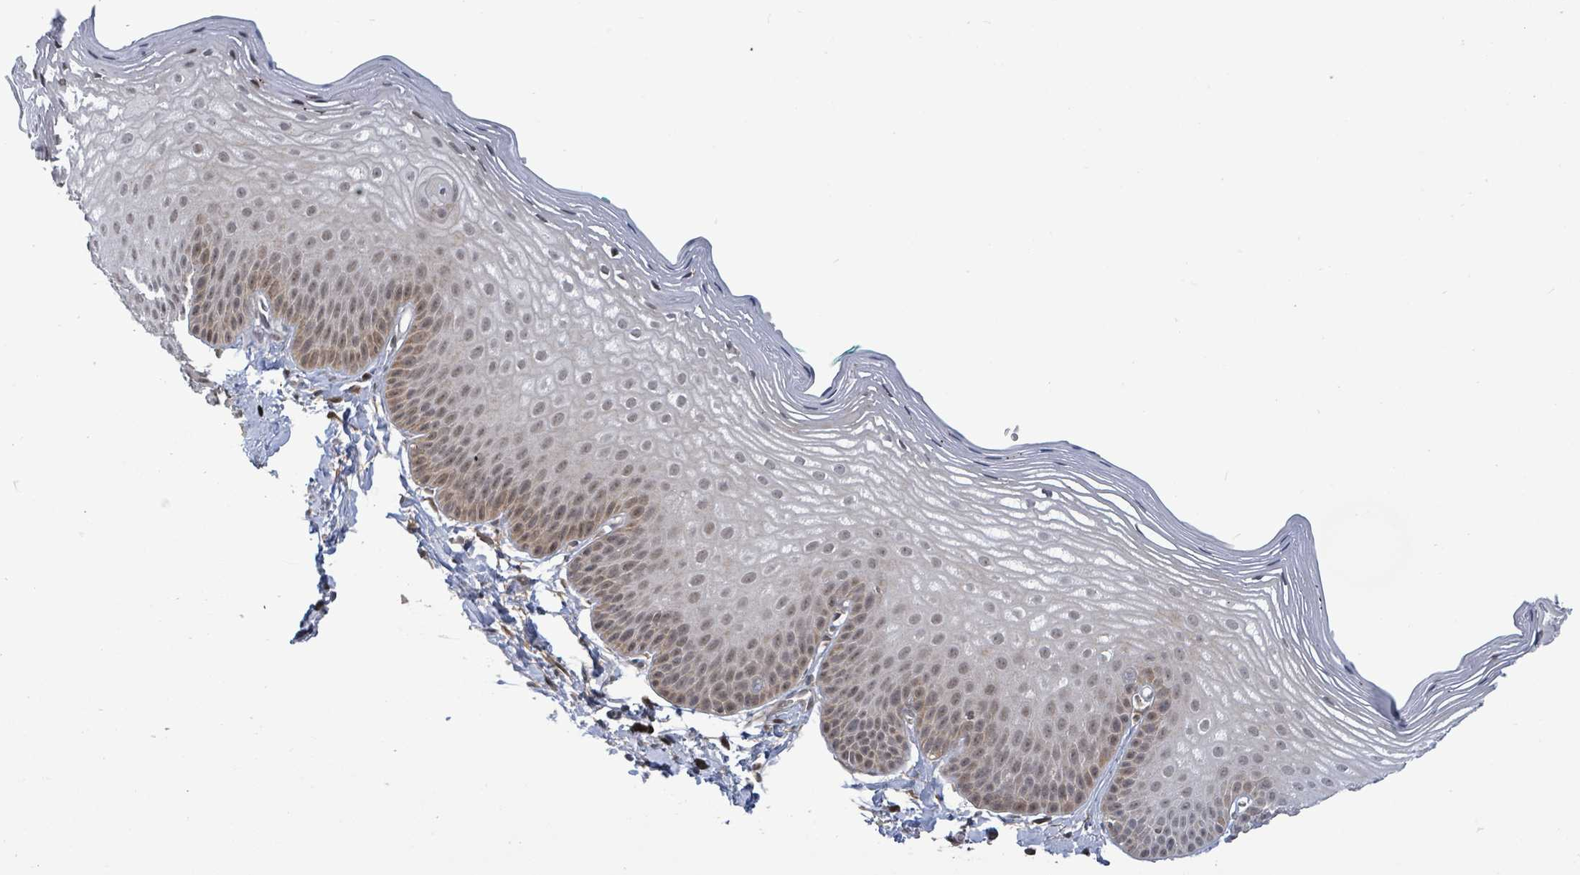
{"staining": {"intensity": "strong", "quantity": "<25%", "location": "cytoplasmic/membranous"}, "tissue": "skin", "cell_type": "Epidermal cells", "image_type": "normal", "snomed": [{"axis": "morphology", "description": "Normal tissue, NOS"}, {"axis": "morphology", "description": "Hemorrhoids"}, {"axis": "morphology", "description": "Inflammation, NOS"}, {"axis": "topography", "description": "Anal"}], "caption": "Approximately <25% of epidermal cells in normal skin exhibit strong cytoplasmic/membranous protein staining as visualized by brown immunohistochemical staining.", "gene": "FBXO6", "patient": {"sex": "male", "age": 60}}